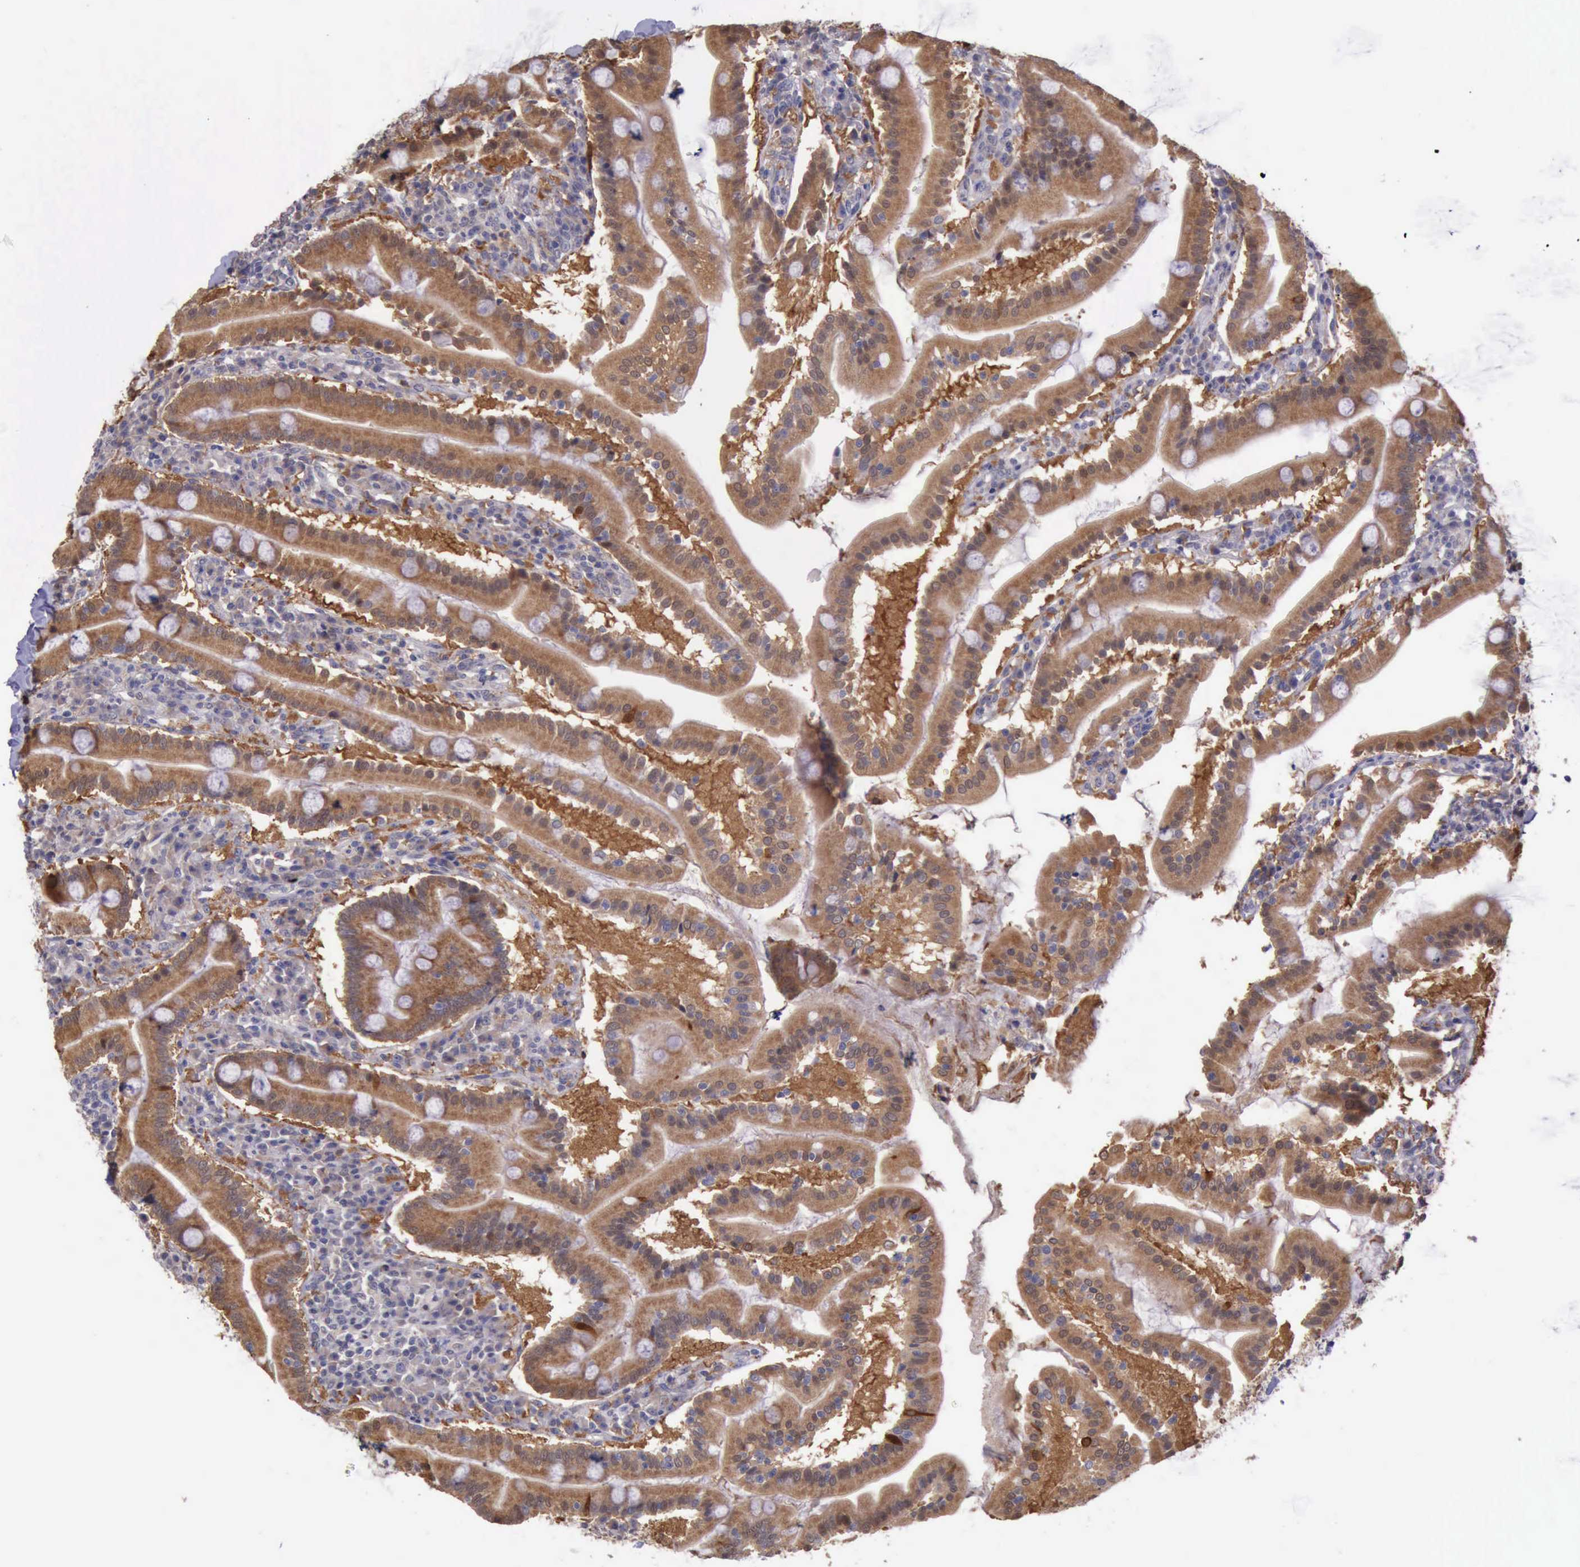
{"staining": {"intensity": "moderate", "quantity": ">75%", "location": "cytoplasmic/membranous"}, "tissue": "duodenum", "cell_type": "Glandular cells", "image_type": "normal", "snomed": [{"axis": "morphology", "description": "Normal tissue, NOS"}, {"axis": "topography", "description": "Duodenum"}], "caption": "A micrograph showing moderate cytoplasmic/membranous staining in about >75% of glandular cells in benign duodenum, as visualized by brown immunohistochemical staining.", "gene": "PLEK2", "patient": {"sex": "male", "age": 50}}